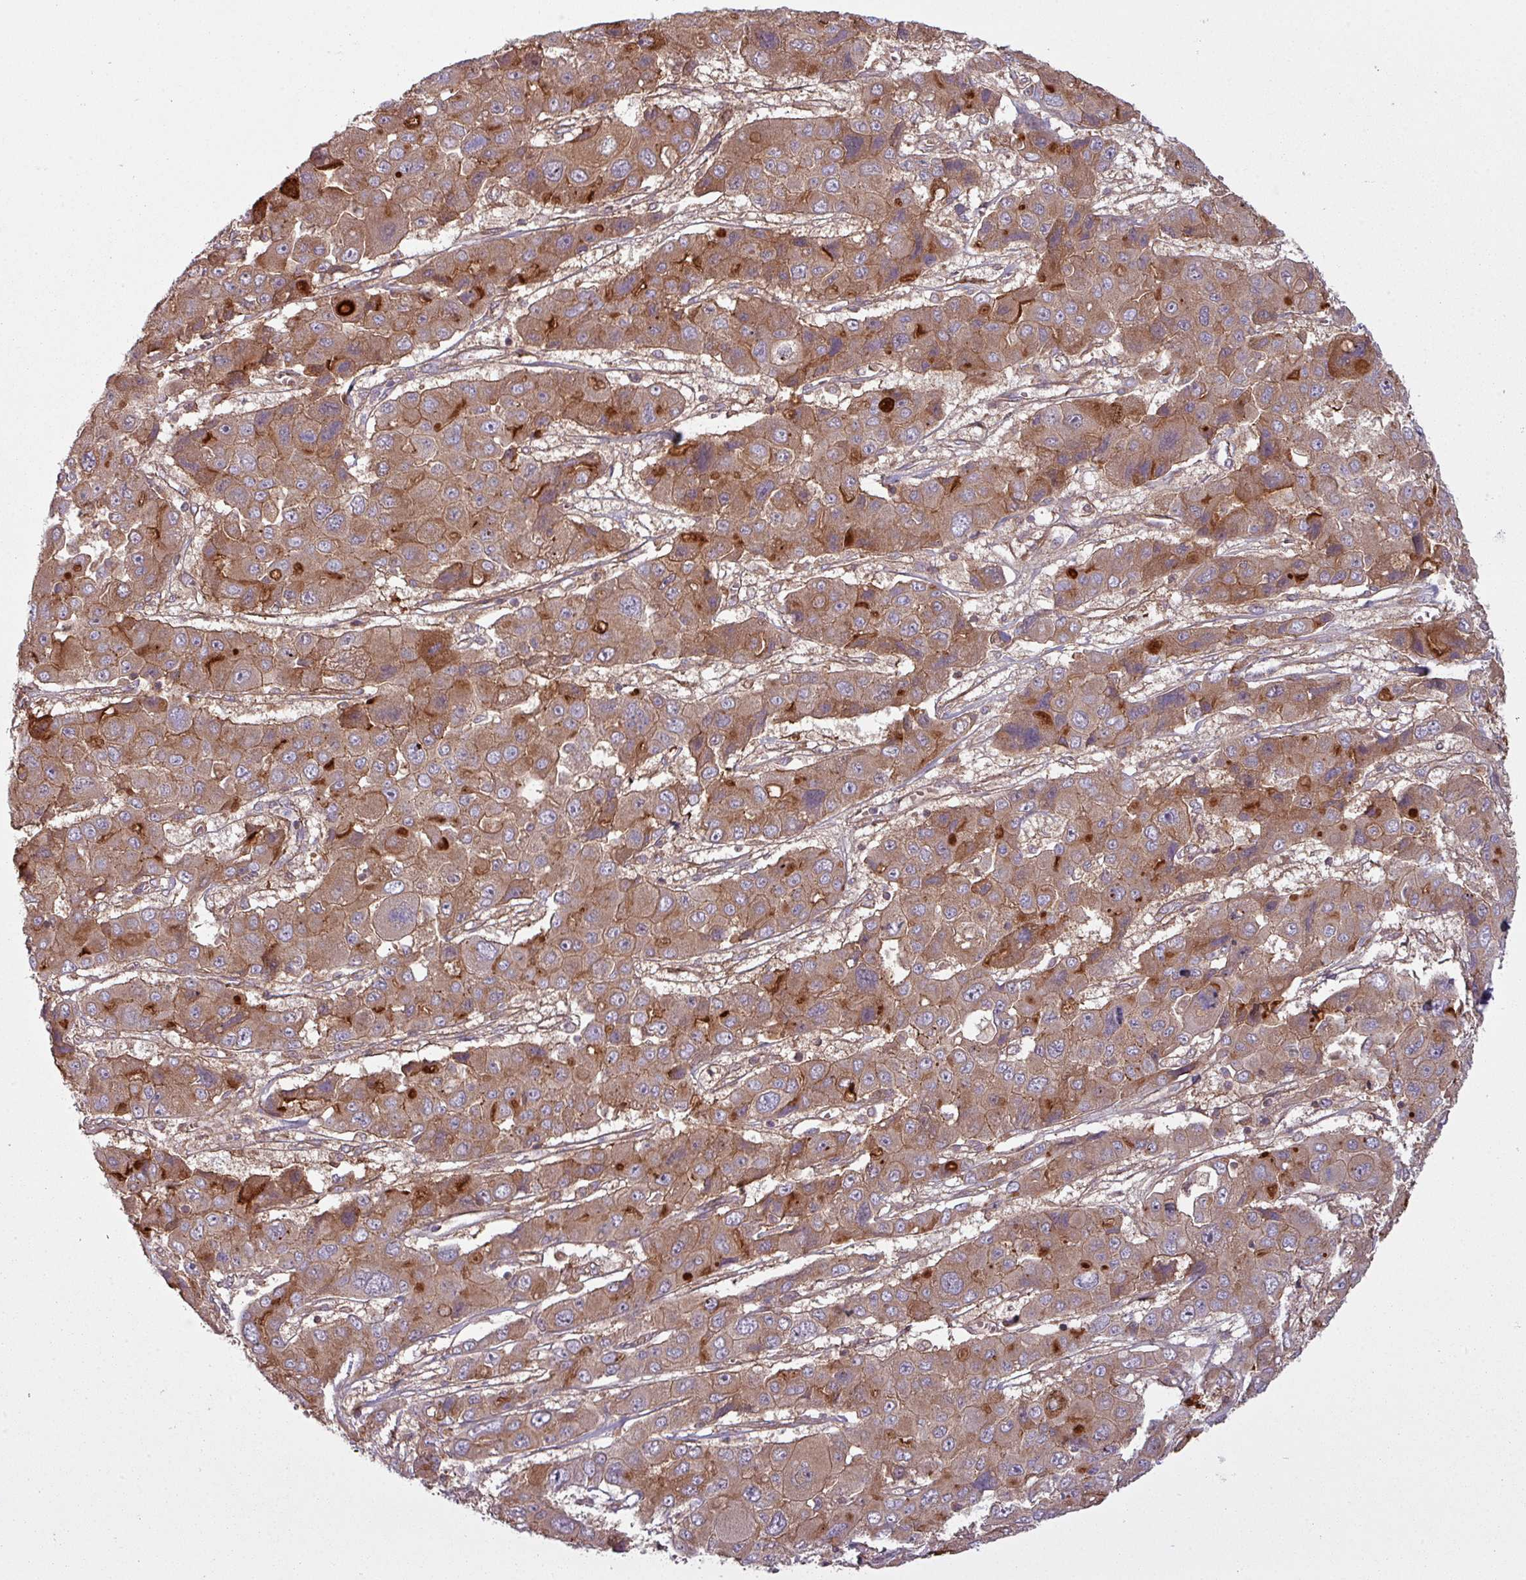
{"staining": {"intensity": "moderate", "quantity": ">75%", "location": "cytoplasmic/membranous"}, "tissue": "liver cancer", "cell_type": "Tumor cells", "image_type": "cancer", "snomed": [{"axis": "morphology", "description": "Cholangiocarcinoma"}, {"axis": "topography", "description": "Liver"}], "caption": "Moderate cytoplasmic/membranous expression for a protein is appreciated in about >75% of tumor cells of liver cancer (cholangiocarcinoma) using immunohistochemistry.", "gene": "SNRNP25", "patient": {"sex": "male", "age": 67}}